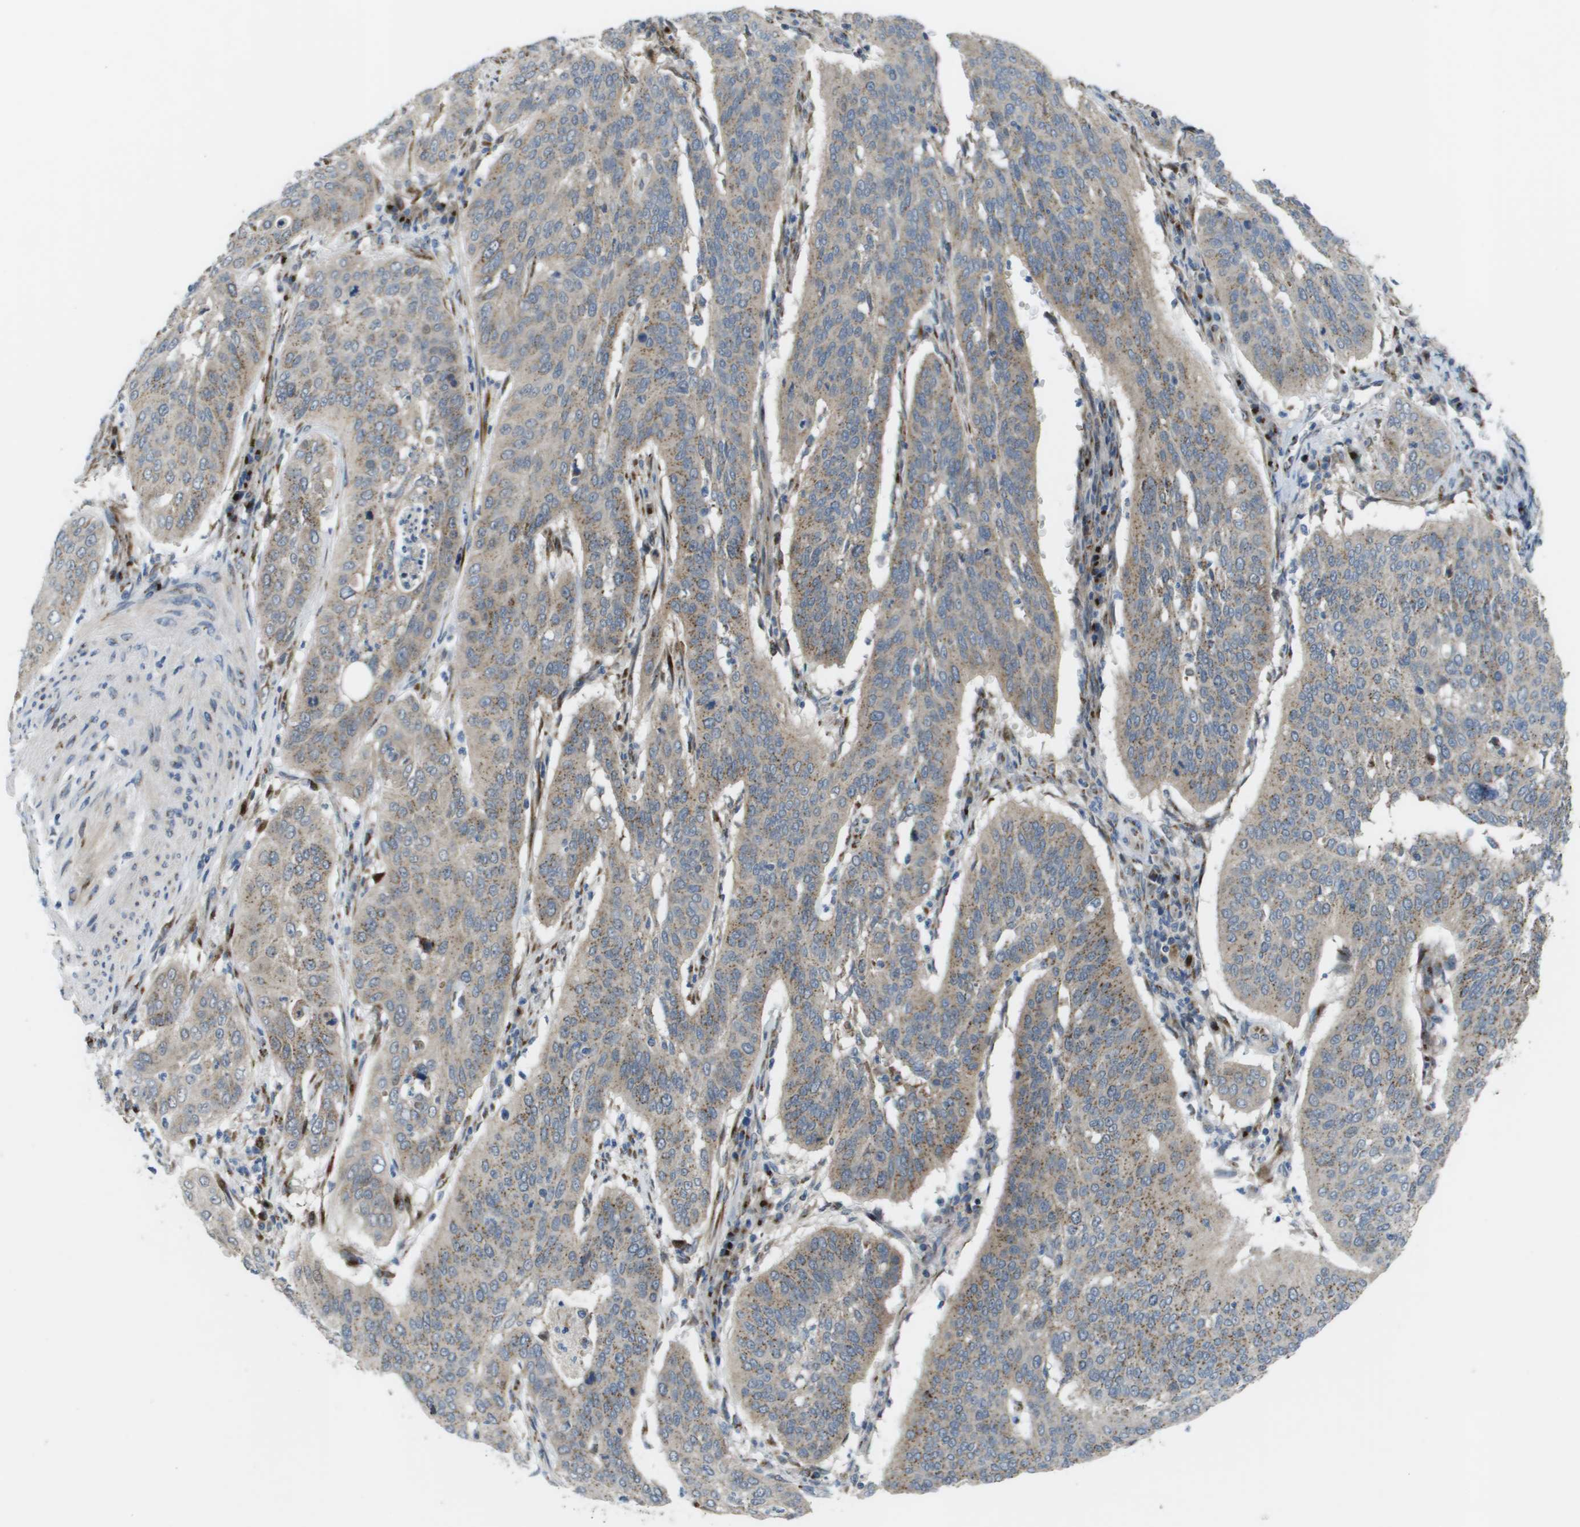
{"staining": {"intensity": "moderate", "quantity": ">75%", "location": "cytoplasmic/membranous"}, "tissue": "cervical cancer", "cell_type": "Tumor cells", "image_type": "cancer", "snomed": [{"axis": "morphology", "description": "Normal tissue, NOS"}, {"axis": "morphology", "description": "Squamous cell carcinoma, NOS"}, {"axis": "topography", "description": "Cervix"}], "caption": "Immunohistochemical staining of cervical cancer (squamous cell carcinoma) displays medium levels of moderate cytoplasmic/membranous protein expression in about >75% of tumor cells.", "gene": "QSOX2", "patient": {"sex": "female", "age": 39}}